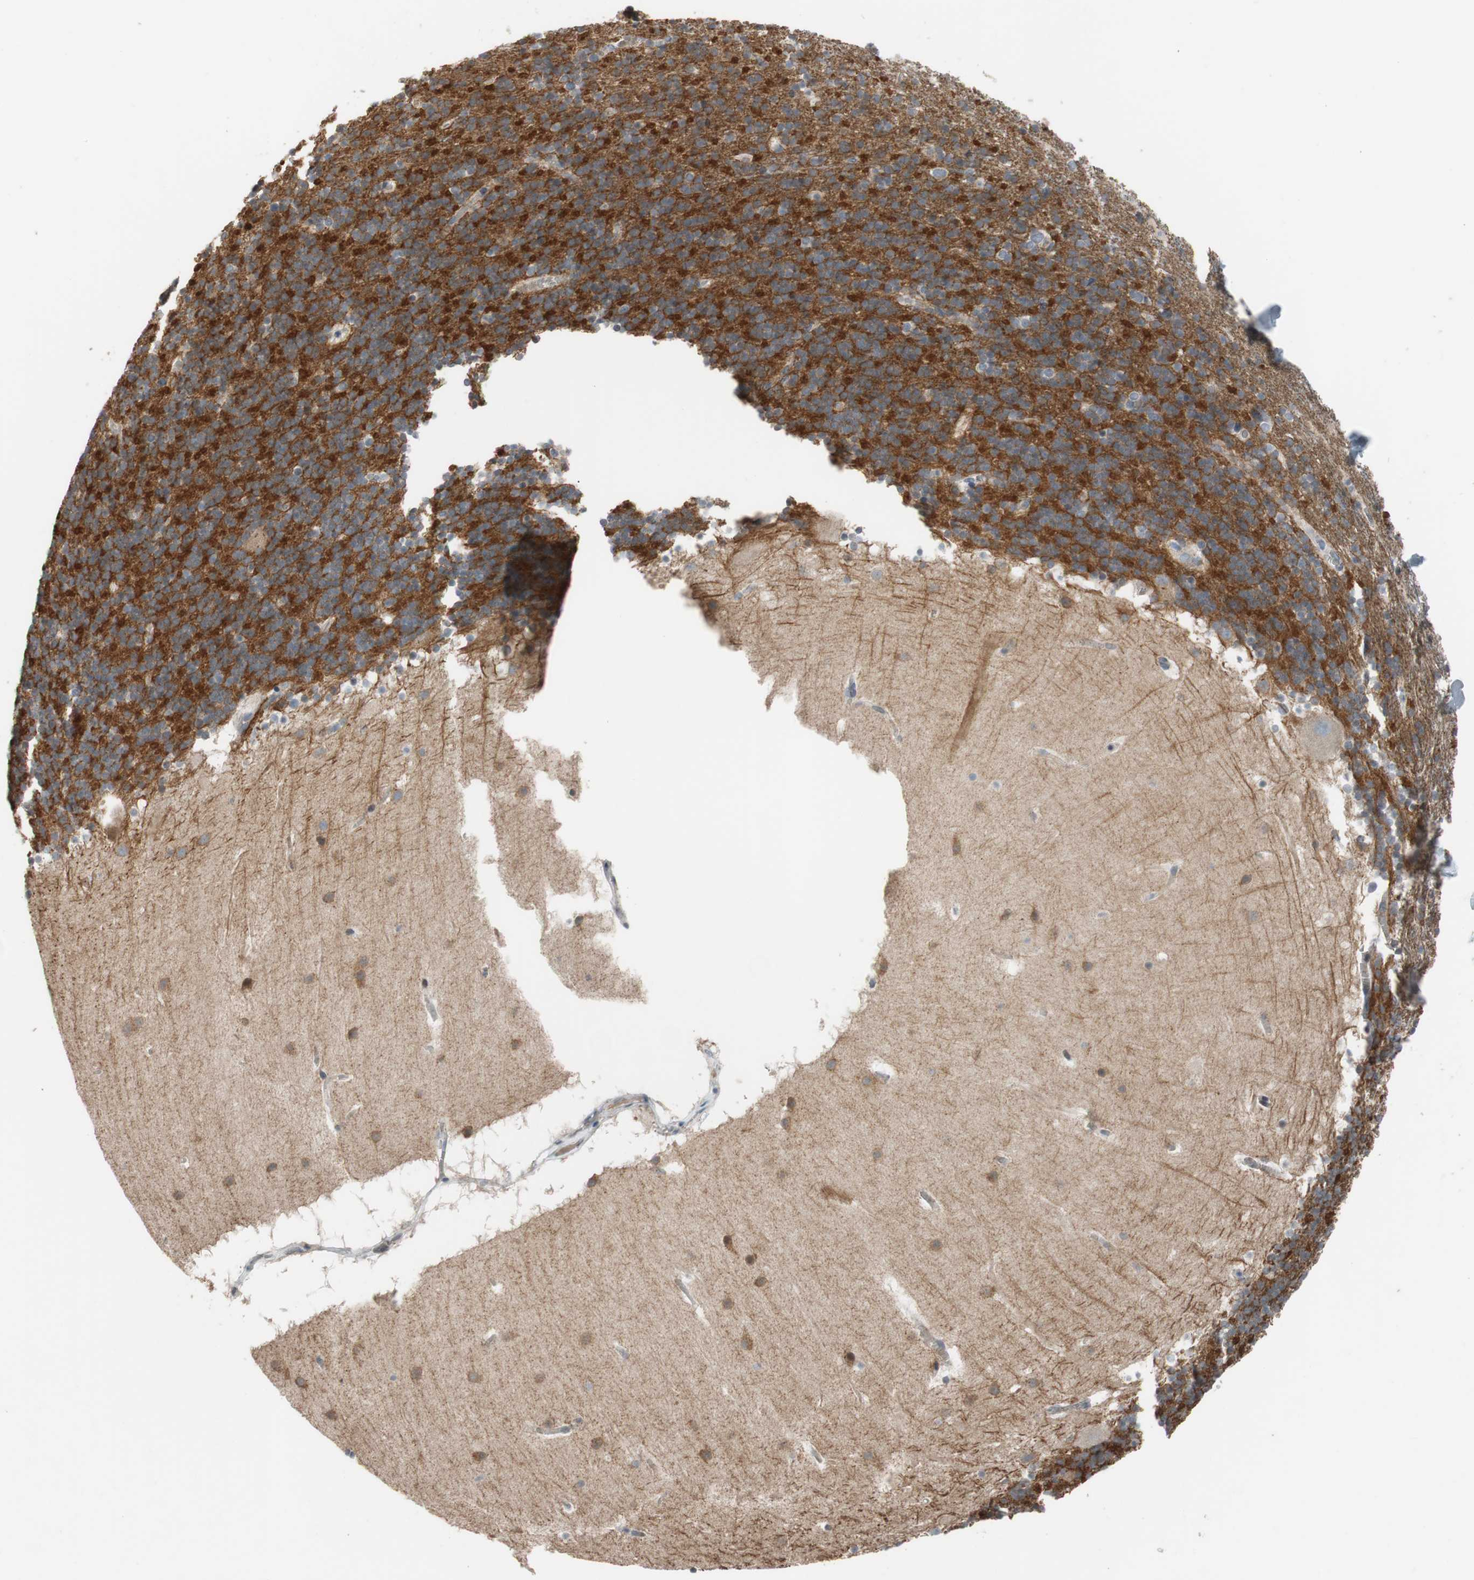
{"staining": {"intensity": "strong", "quantity": "25%-75%", "location": "cytoplasmic/membranous"}, "tissue": "cerebellum", "cell_type": "Cells in granular layer", "image_type": "normal", "snomed": [{"axis": "morphology", "description": "Normal tissue, NOS"}, {"axis": "topography", "description": "Cerebellum"}], "caption": "Immunohistochemical staining of benign human cerebellum demonstrates high levels of strong cytoplasmic/membranous expression in approximately 25%-75% of cells in granular layer. (Brightfield microscopy of DAB IHC at high magnification).", "gene": "ADD2", "patient": {"sex": "male", "age": 45}}